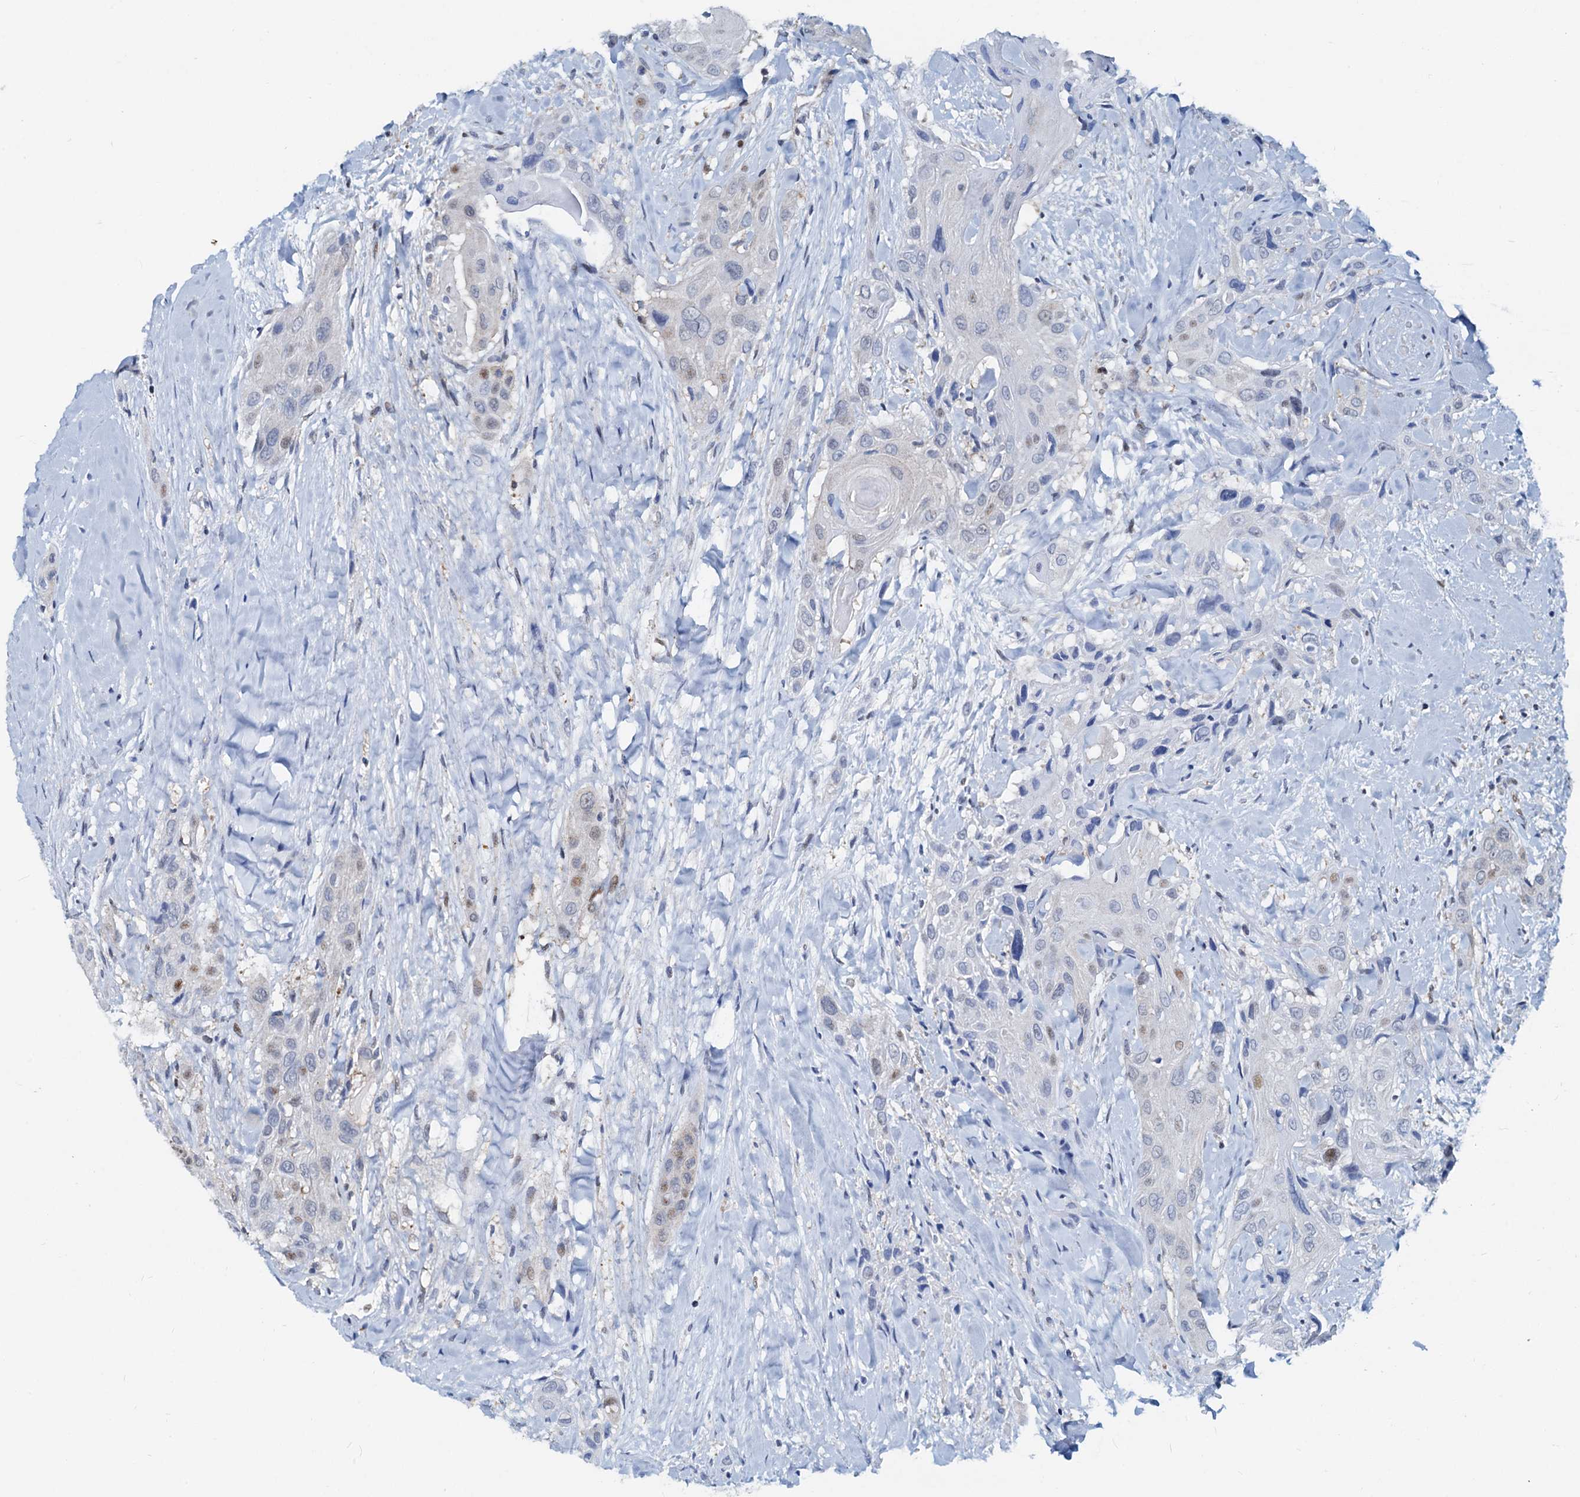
{"staining": {"intensity": "moderate", "quantity": "<25%", "location": "nuclear"}, "tissue": "head and neck cancer", "cell_type": "Tumor cells", "image_type": "cancer", "snomed": [{"axis": "morphology", "description": "Squamous cell carcinoma, NOS"}, {"axis": "topography", "description": "Head-Neck"}], "caption": "Head and neck squamous cell carcinoma stained for a protein exhibits moderate nuclear positivity in tumor cells. (DAB (3,3'-diaminobenzidine) IHC, brown staining for protein, blue staining for nuclei).", "gene": "PTGES3", "patient": {"sex": "male", "age": 81}}